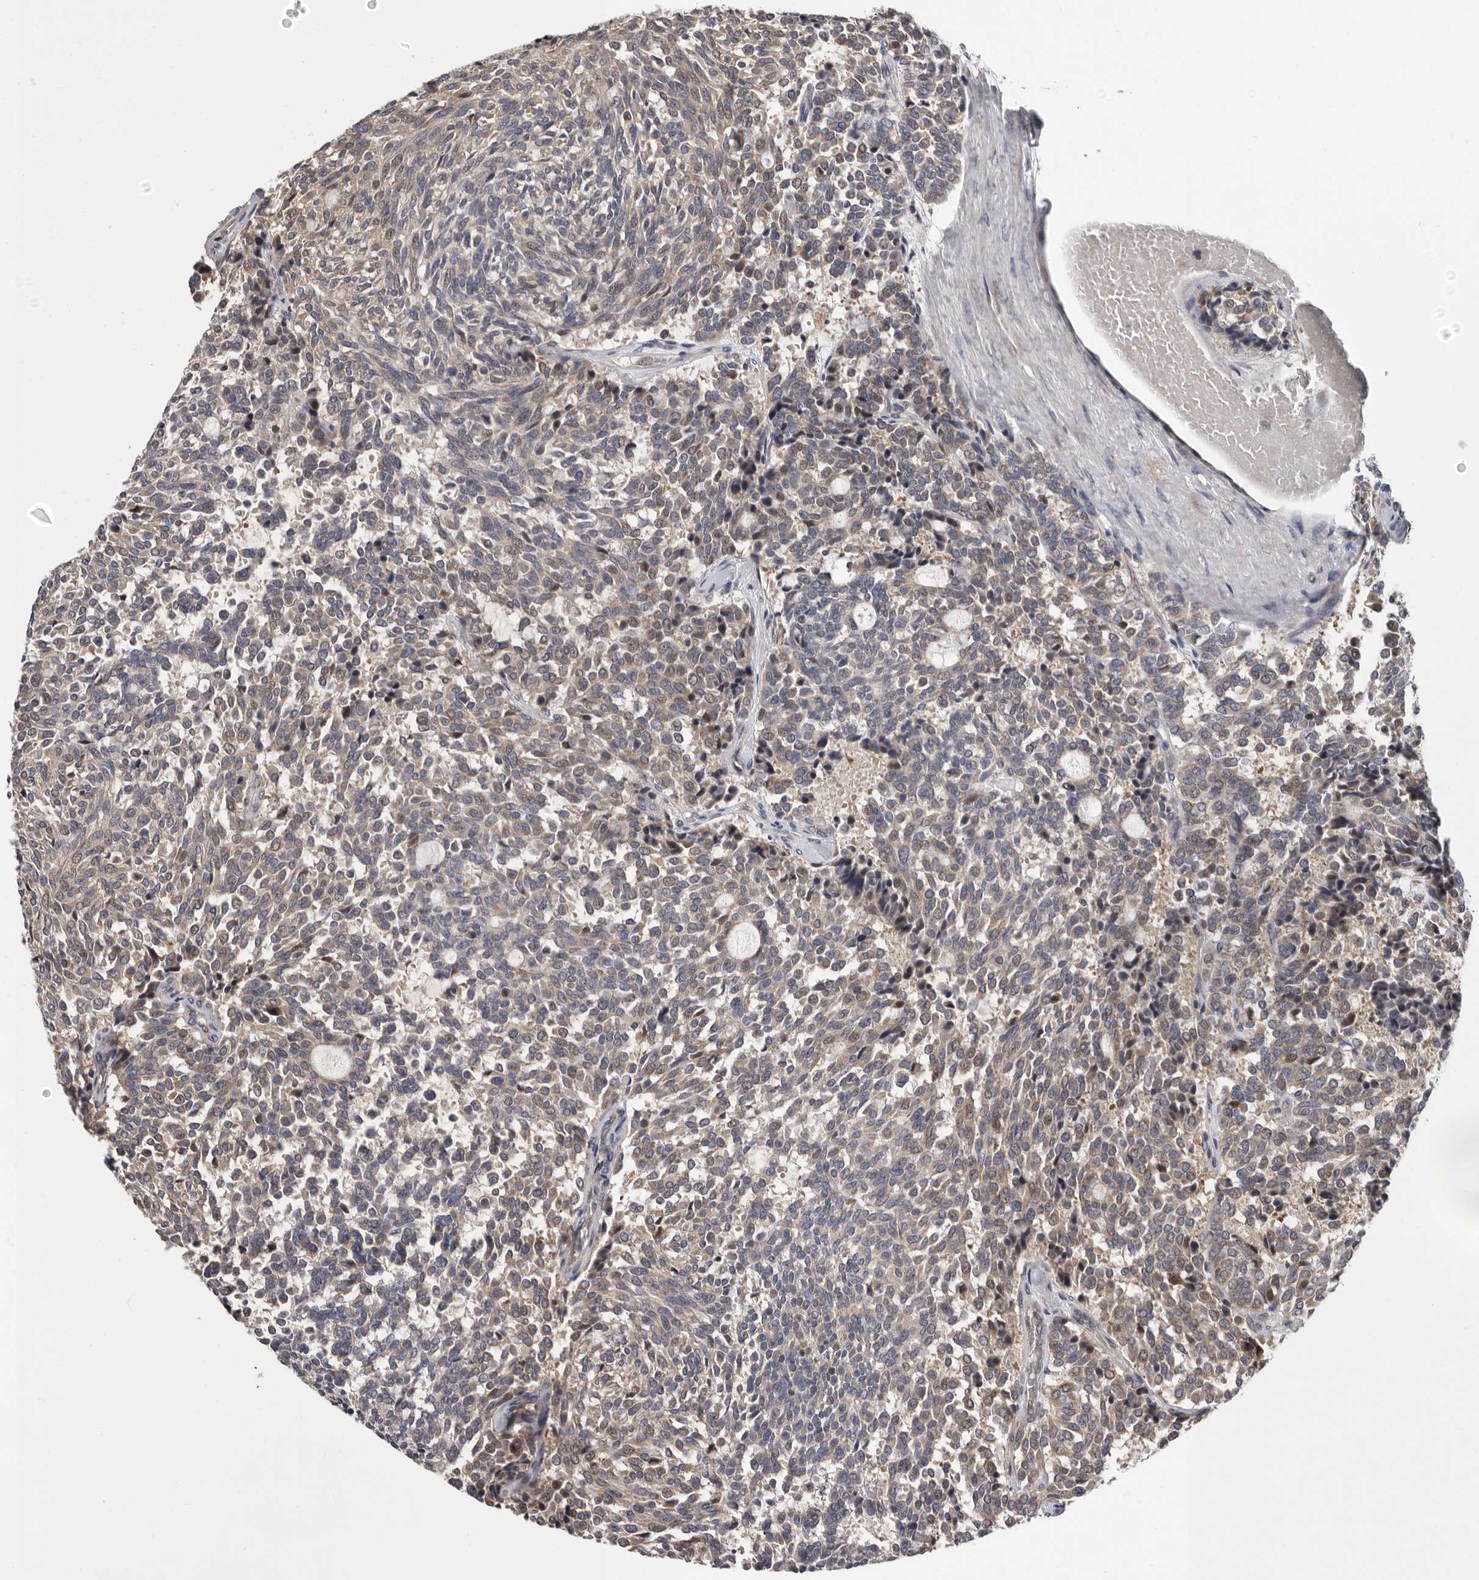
{"staining": {"intensity": "weak", "quantity": "25%-75%", "location": "cytoplasmic/membranous"}, "tissue": "carcinoid", "cell_type": "Tumor cells", "image_type": "cancer", "snomed": [{"axis": "morphology", "description": "Carcinoid, malignant, NOS"}, {"axis": "topography", "description": "Pancreas"}], "caption": "Tumor cells demonstrate low levels of weak cytoplasmic/membranous expression in about 25%-75% of cells in carcinoid (malignant).", "gene": "MED8", "patient": {"sex": "female", "age": 54}}